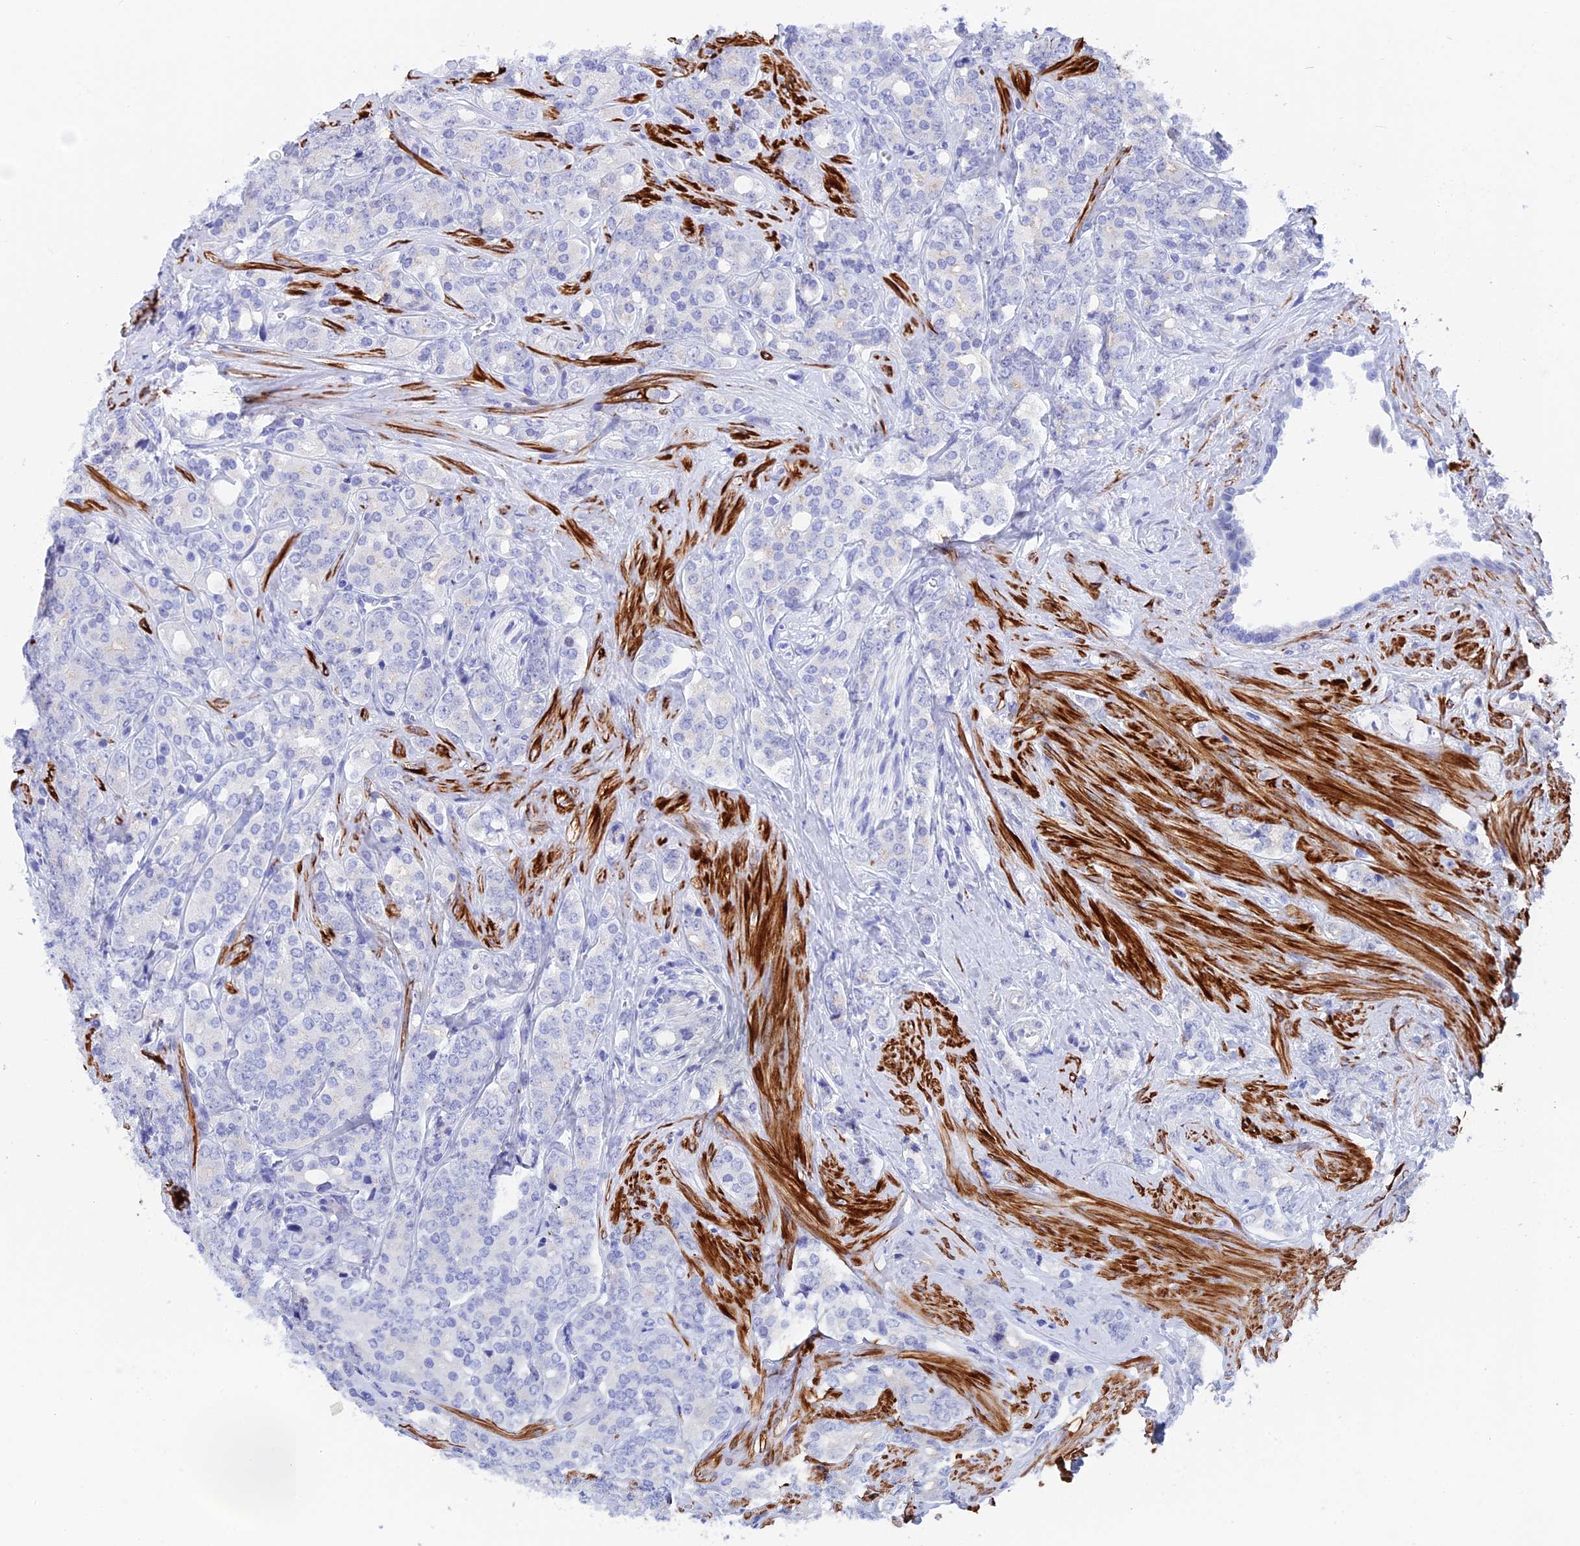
{"staining": {"intensity": "negative", "quantity": "none", "location": "none"}, "tissue": "prostate cancer", "cell_type": "Tumor cells", "image_type": "cancer", "snomed": [{"axis": "morphology", "description": "Adenocarcinoma, High grade"}, {"axis": "topography", "description": "Prostate"}], "caption": "Tumor cells show no significant protein positivity in prostate cancer. (DAB immunohistochemistry visualized using brightfield microscopy, high magnification).", "gene": "WDR83", "patient": {"sex": "male", "age": 62}}